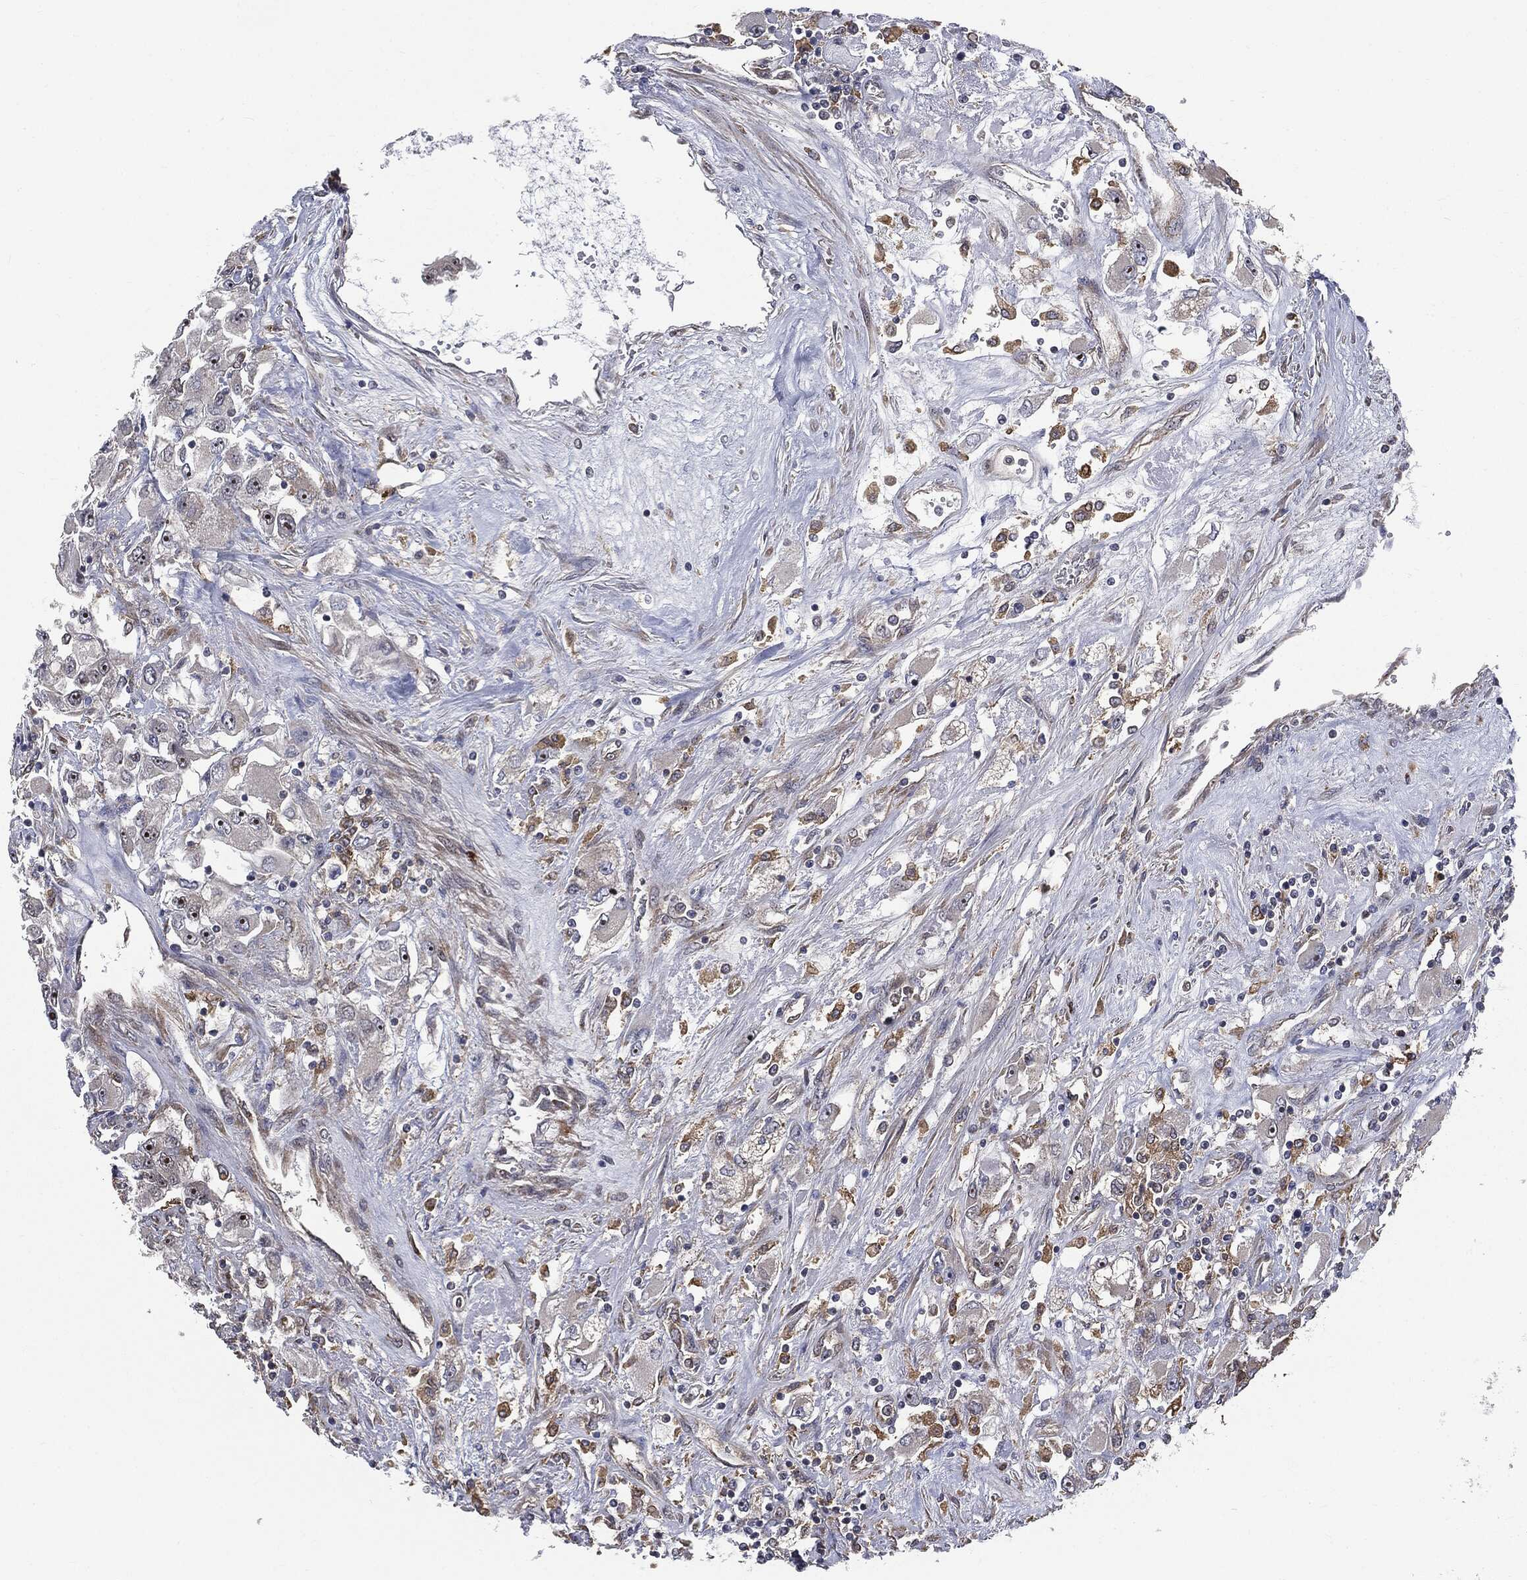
{"staining": {"intensity": "moderate", "quantity": "<25%", "location": "cytoplasmic/membranous,nuclear"}, "tissue": "renal cancer", "cell_type": "Tumor cells", "image_type": "cancer", "snomed": [{"axis": "morphology", "description": "Adenocarcinoma, NOS"}, {"axis": "topography", "description": "Kidney"}], "caption": "Brown immunohistochemical staining in renal cancer reveals moderate cytoplasmic/membranous and nuclear staining in about <25% of tumor cells.", "gene": "TRMT1L", "patient": {"sex": "female", "age": 52}}